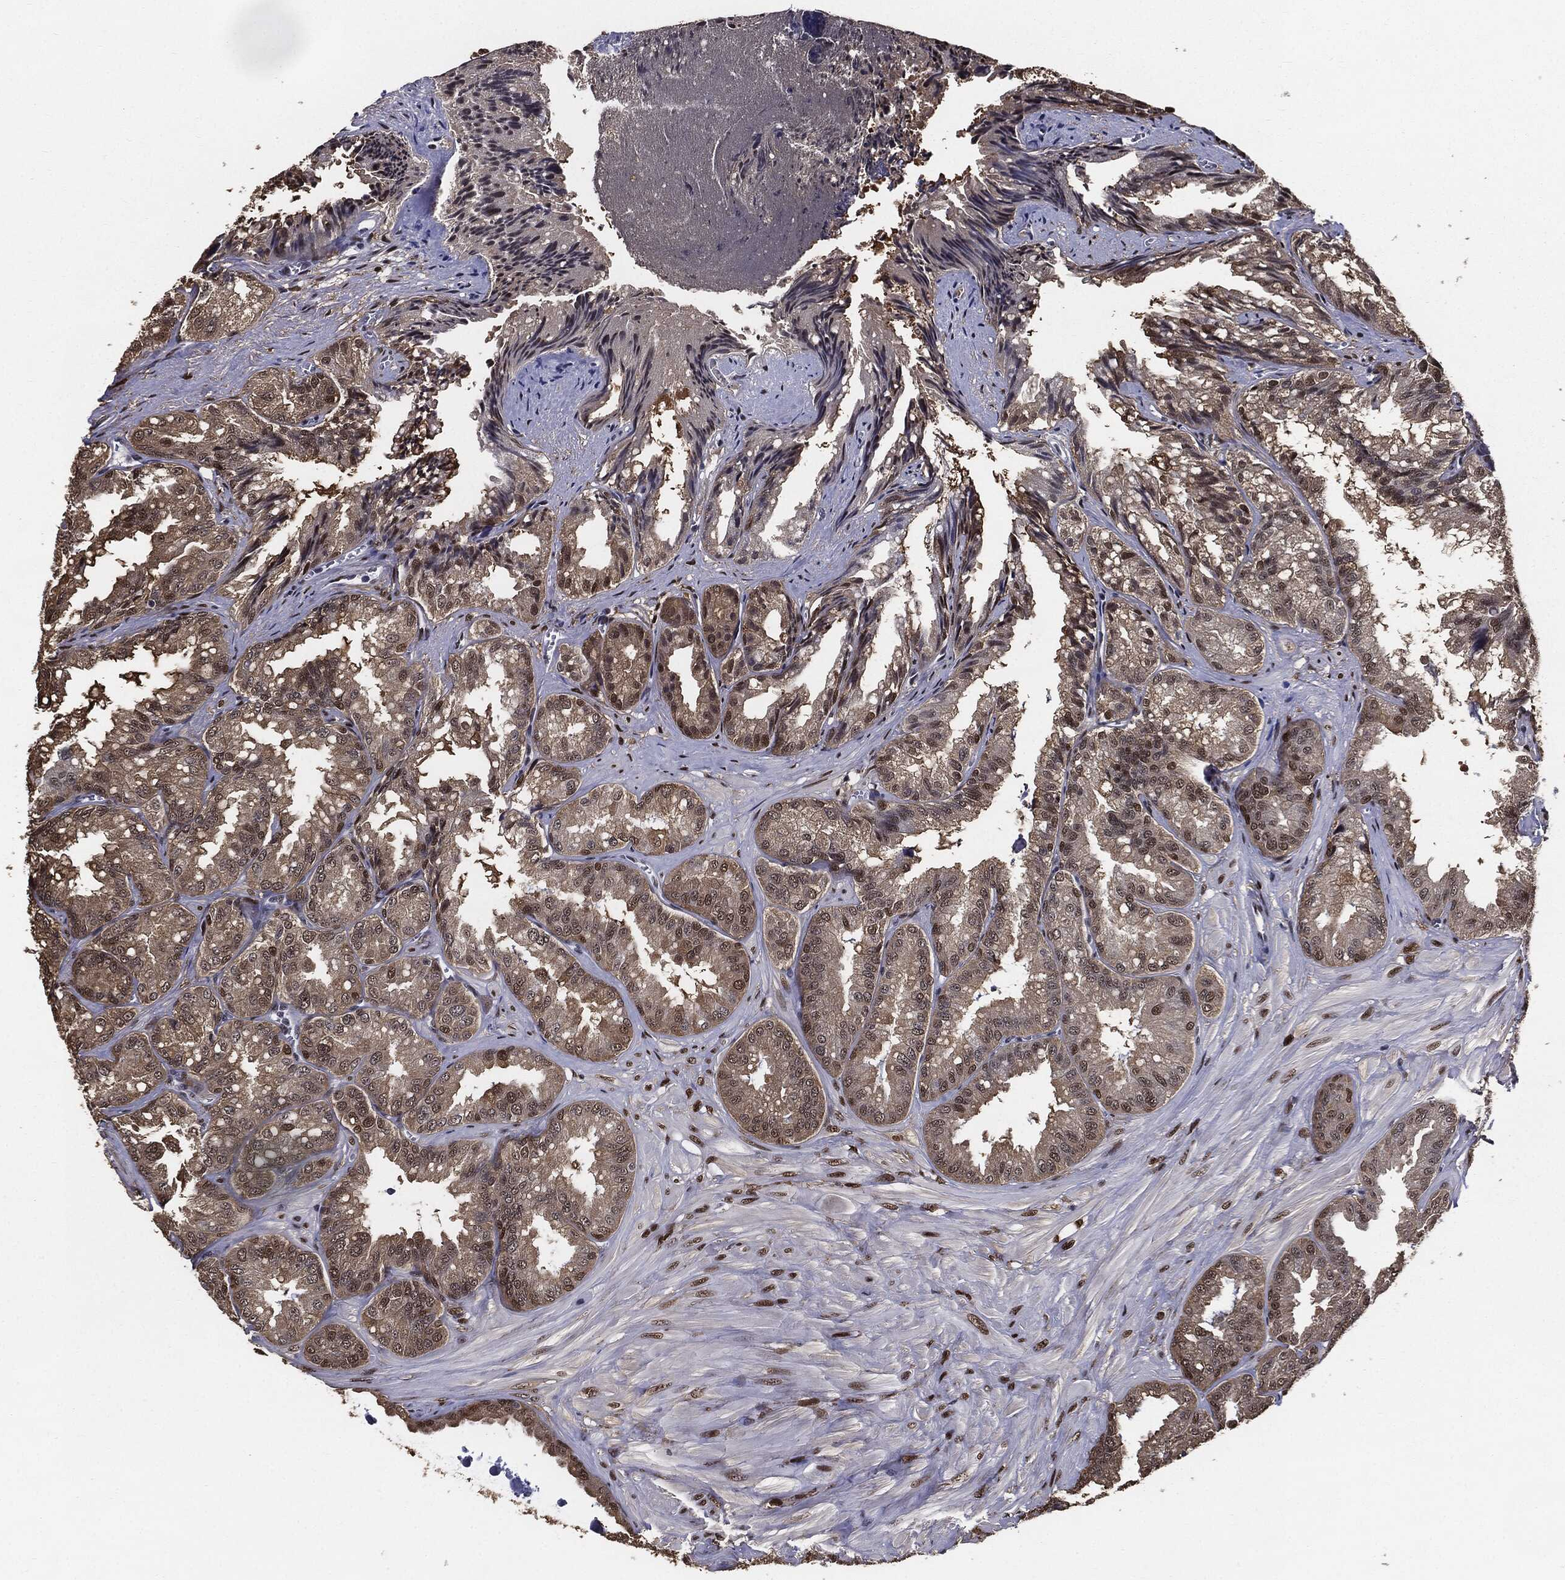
{"staining": {"intensity": "strong", "quantity": "25%-75%", "location": "cytoplasmic/membranous"}, "tissue": "epididymis", "cell_type": "Glandular cells", "image_type": "normal", "snomed": [{"axis": "morphology", "description": "Normal tissue, NOS"}, {"axis": "topography", "description": "Seminal veicle"}, {"axis": "topography", "description": "Epididymis"}], "caption": "A high amount of strong cytoplasmic/membranous staining is present in about 25%-75% of glandular cells in unremarkable epididymis. Using DAB (brown) and hematoxylin (blue) stains, captured at high magnification using brightfield microscopy.", "gene": "JUN", "patient": {"sex": "male", "age": 63}}